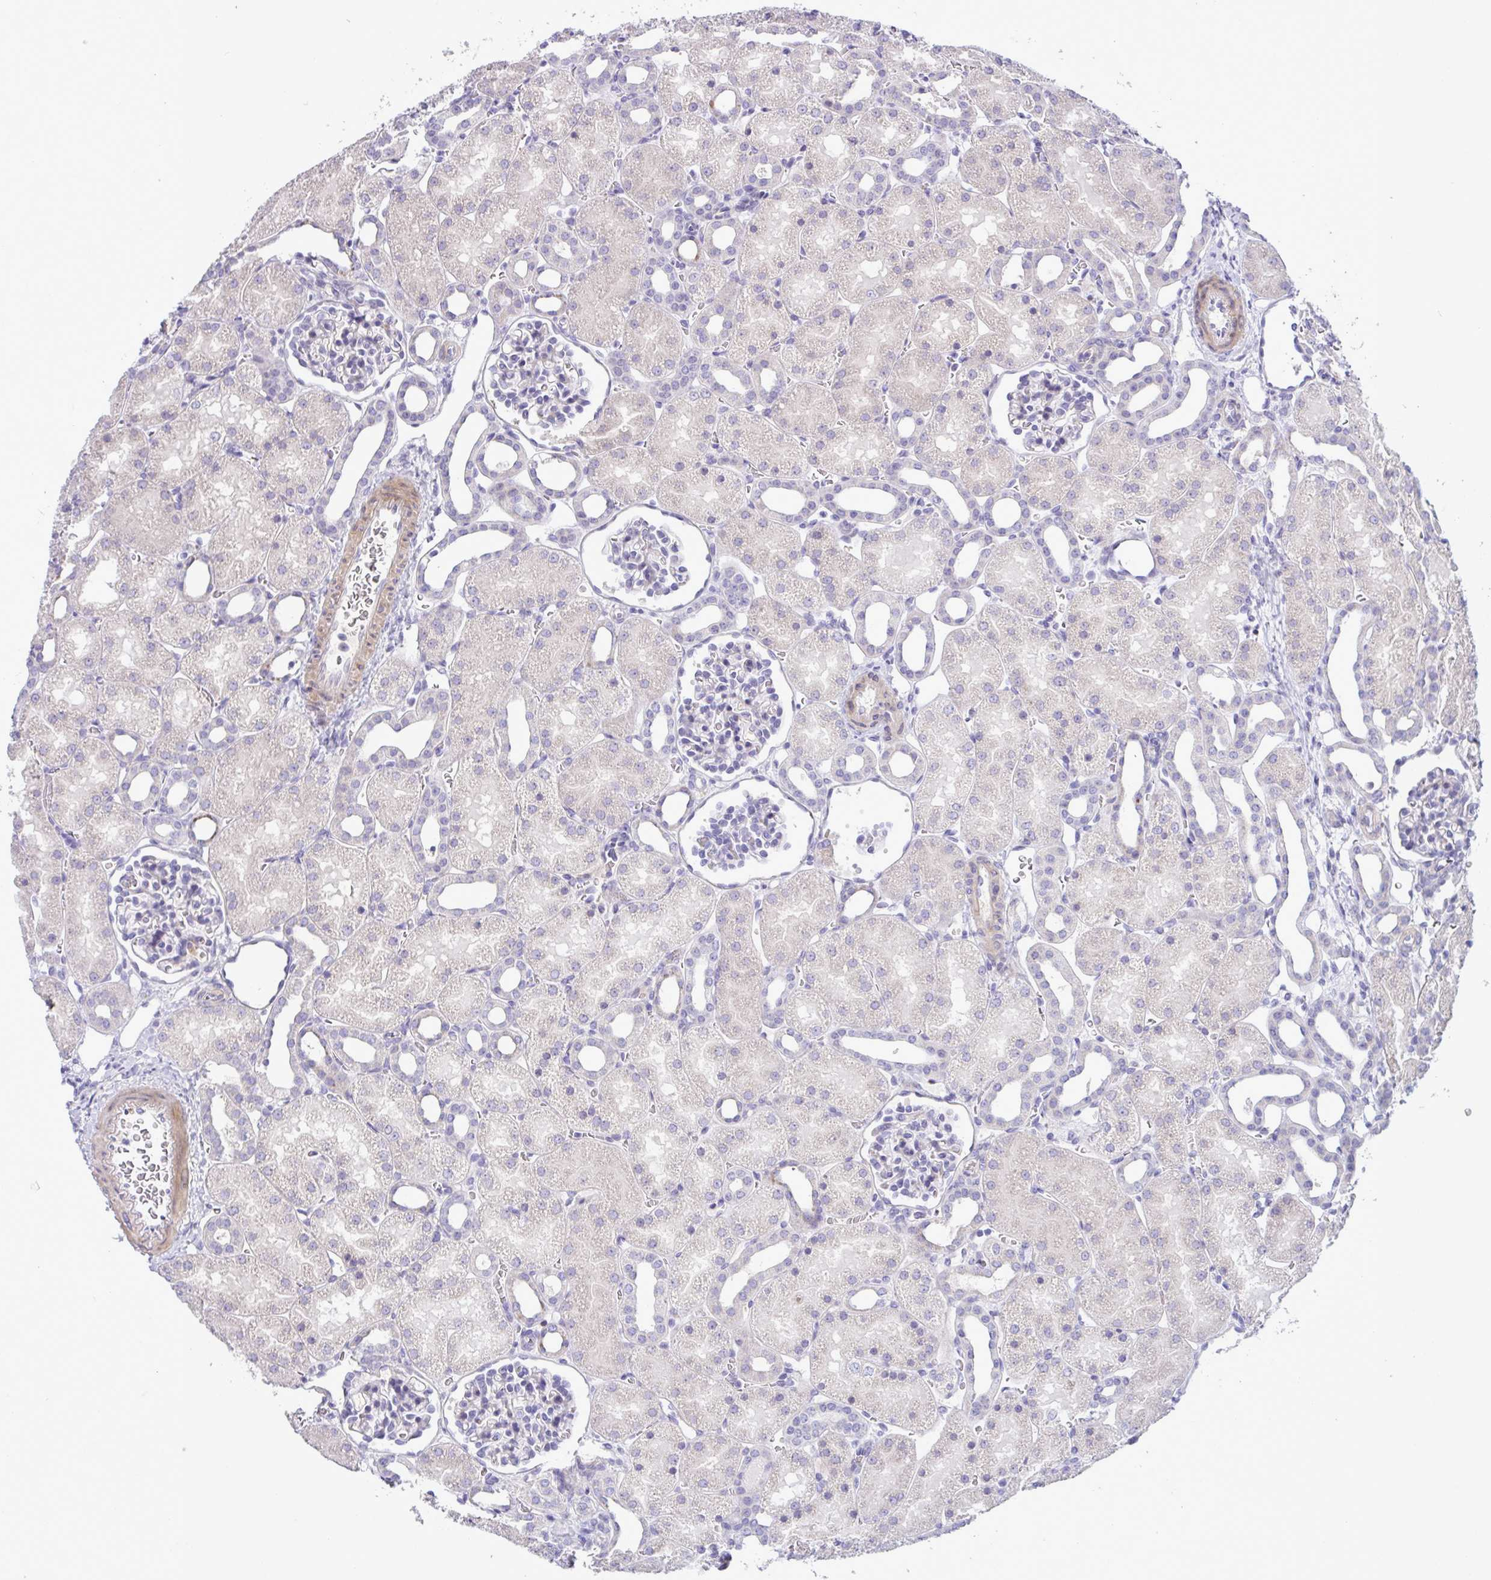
{"staining": {"intensity": "negative", "quantity": "none", "location": "none"}, "tissue": "kidney", "cell_type": "Cells in glomeruli", "image_type": "normal", "snomed": [{"axis": "morphology", "description": "Normal tissue, NOS"}, {"axis": "topography", "description": "Kidney"}], "caption": "Immunohistochemistry (IHC) histopathology image of benign human kidney stained for a protein (brown), which shows no expression in cells in glomeruli.", "gene": "FAM86B1", "patient": {"sex": "male", "age": 2}}